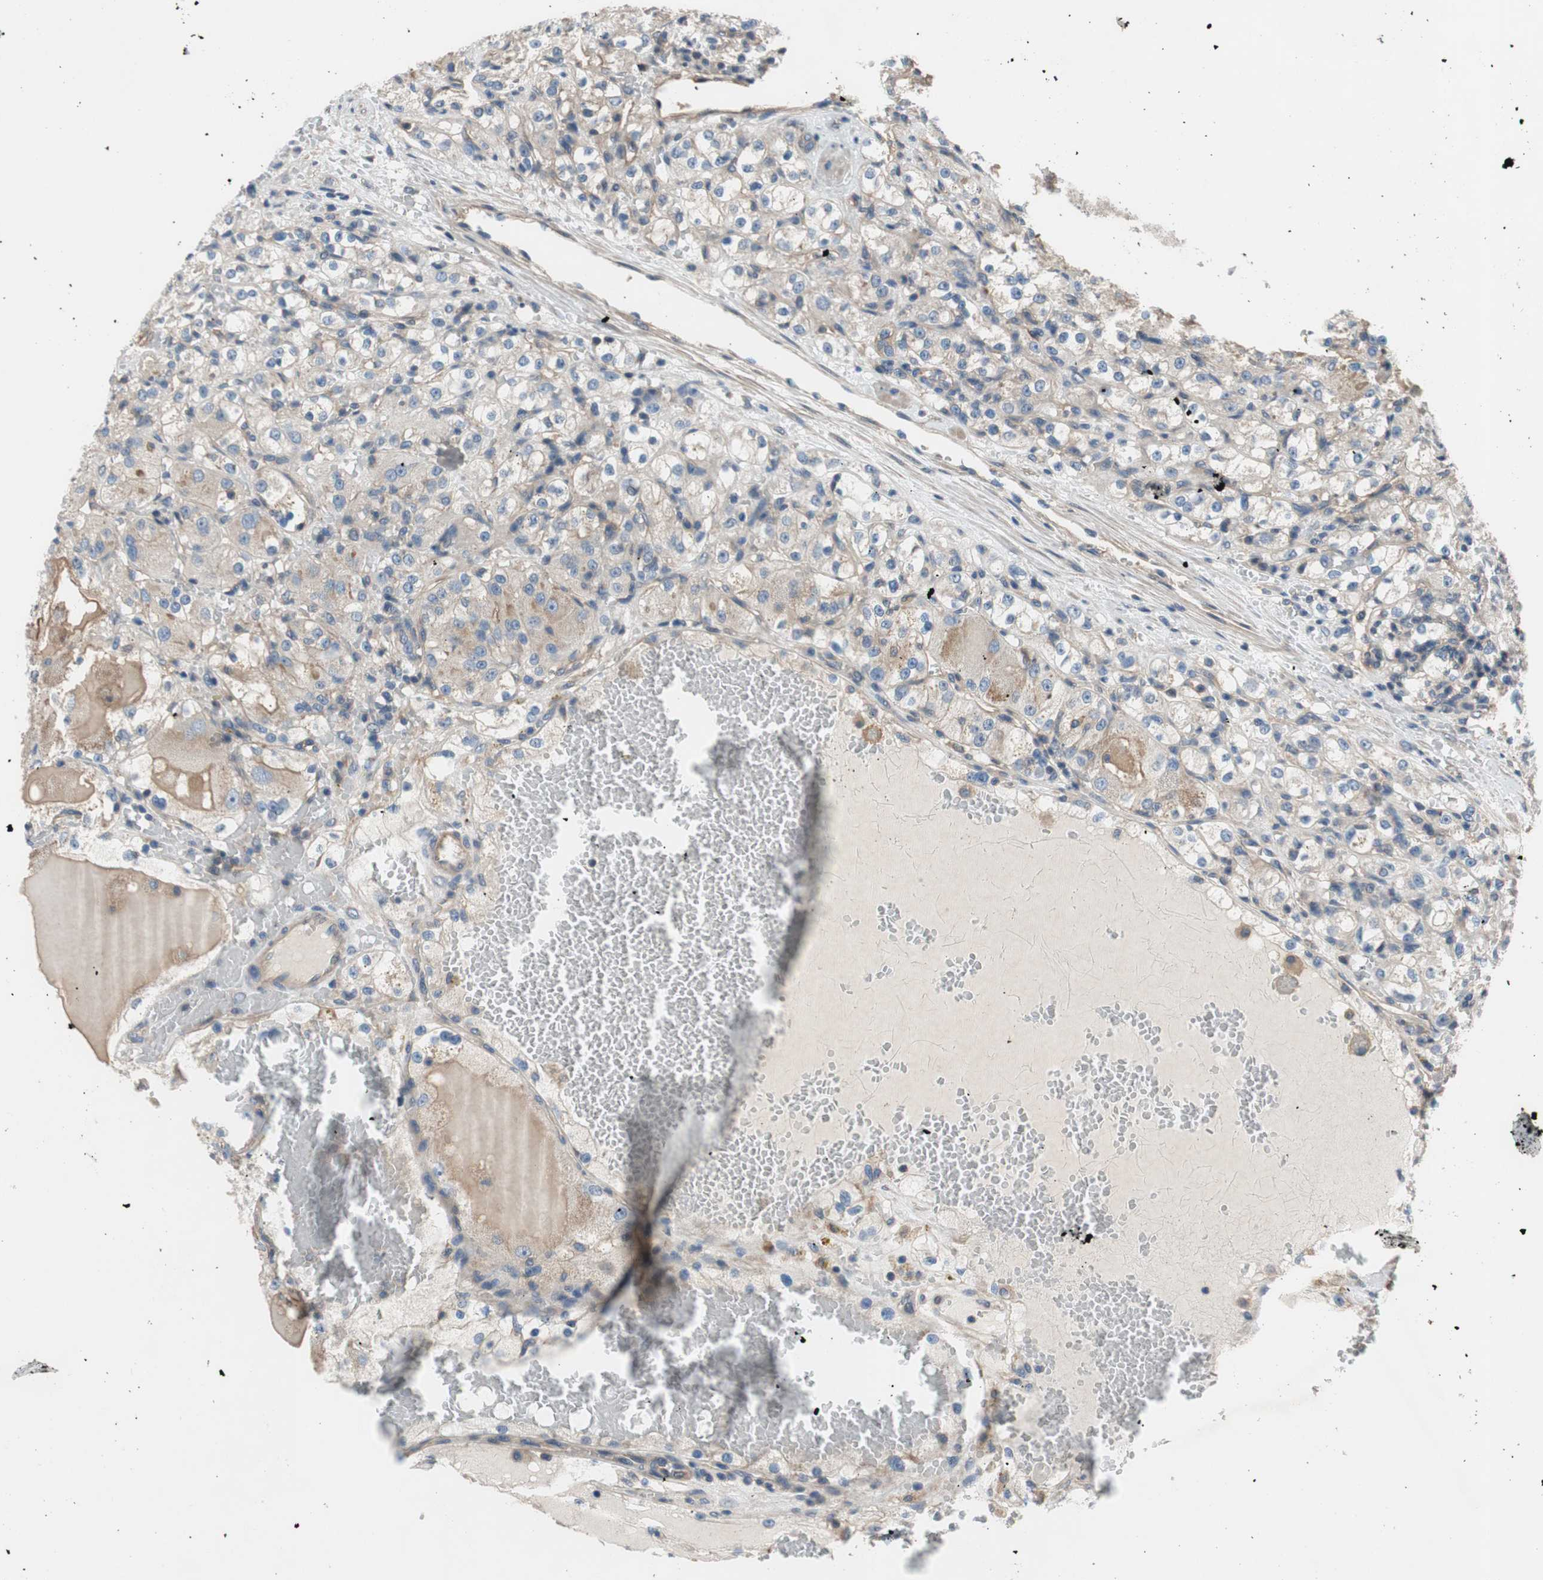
{"staining": {"intensity": "negative", "quantity": "none", "location": "none"}, "tissue": "renal cancer", "cell_type": "Tumor cells", "image_type": "cancer", "snomed": [{"axis": "morphology", "description": "Normal tissue, NOS"}, {"axis": "morphology", "description": "Adenocarcinoma, NOS"}, {"axis": "topography", "description": "Kidney"}], "caption": "Image shows no protein staining in tumor cells of renal cancer tissue.", "gene": "CALML3", "patient": {"sex": "male", "age": 61}}